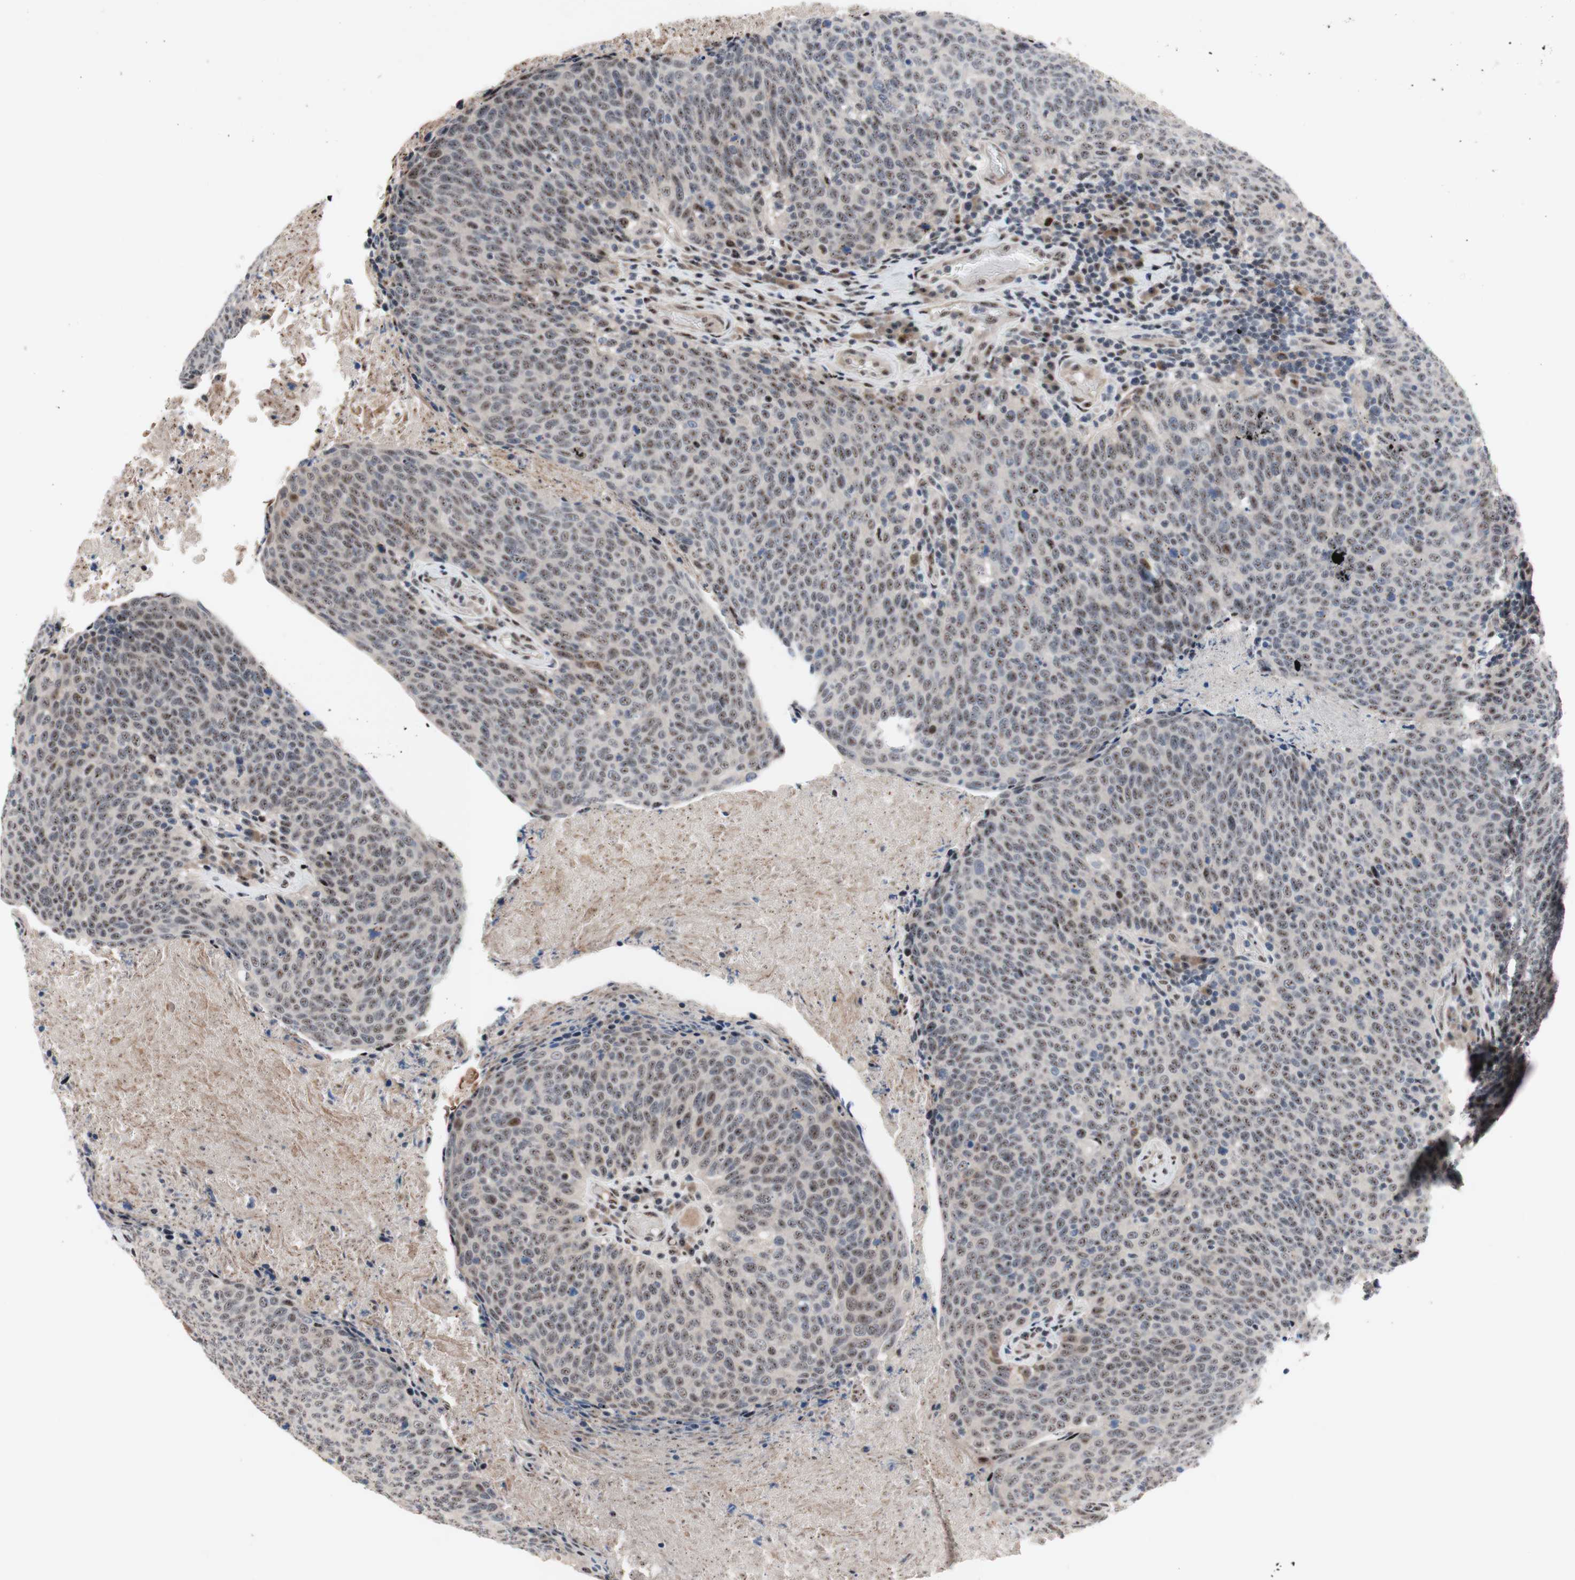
{"staining": {"intensity": "moderate", "quantity": ">75%", "location": "nuclear"}, "tissue": "head and neck cancer", "cell_type": "Tumor cells", "image_type": "cancer", "snomed": [{"axis": "morphology", "description": "Squamous cell carcinoma, NOS"}, {"axis": "morphology", "description": "Squamous cell carcinoma, metastatic, NOS"}, {"axis": "topography", "description": "Lymph node"}, {"axis": "topography", "description": "Head-Neck"}], "caption": "Moderate nuclear staining is seen in approximately >75% of tumor cells in head and neck cancer (metastatic squamous cell carcinoma).", "gene": "SOX7", "patient": {"sex": "male", "age": 62}}